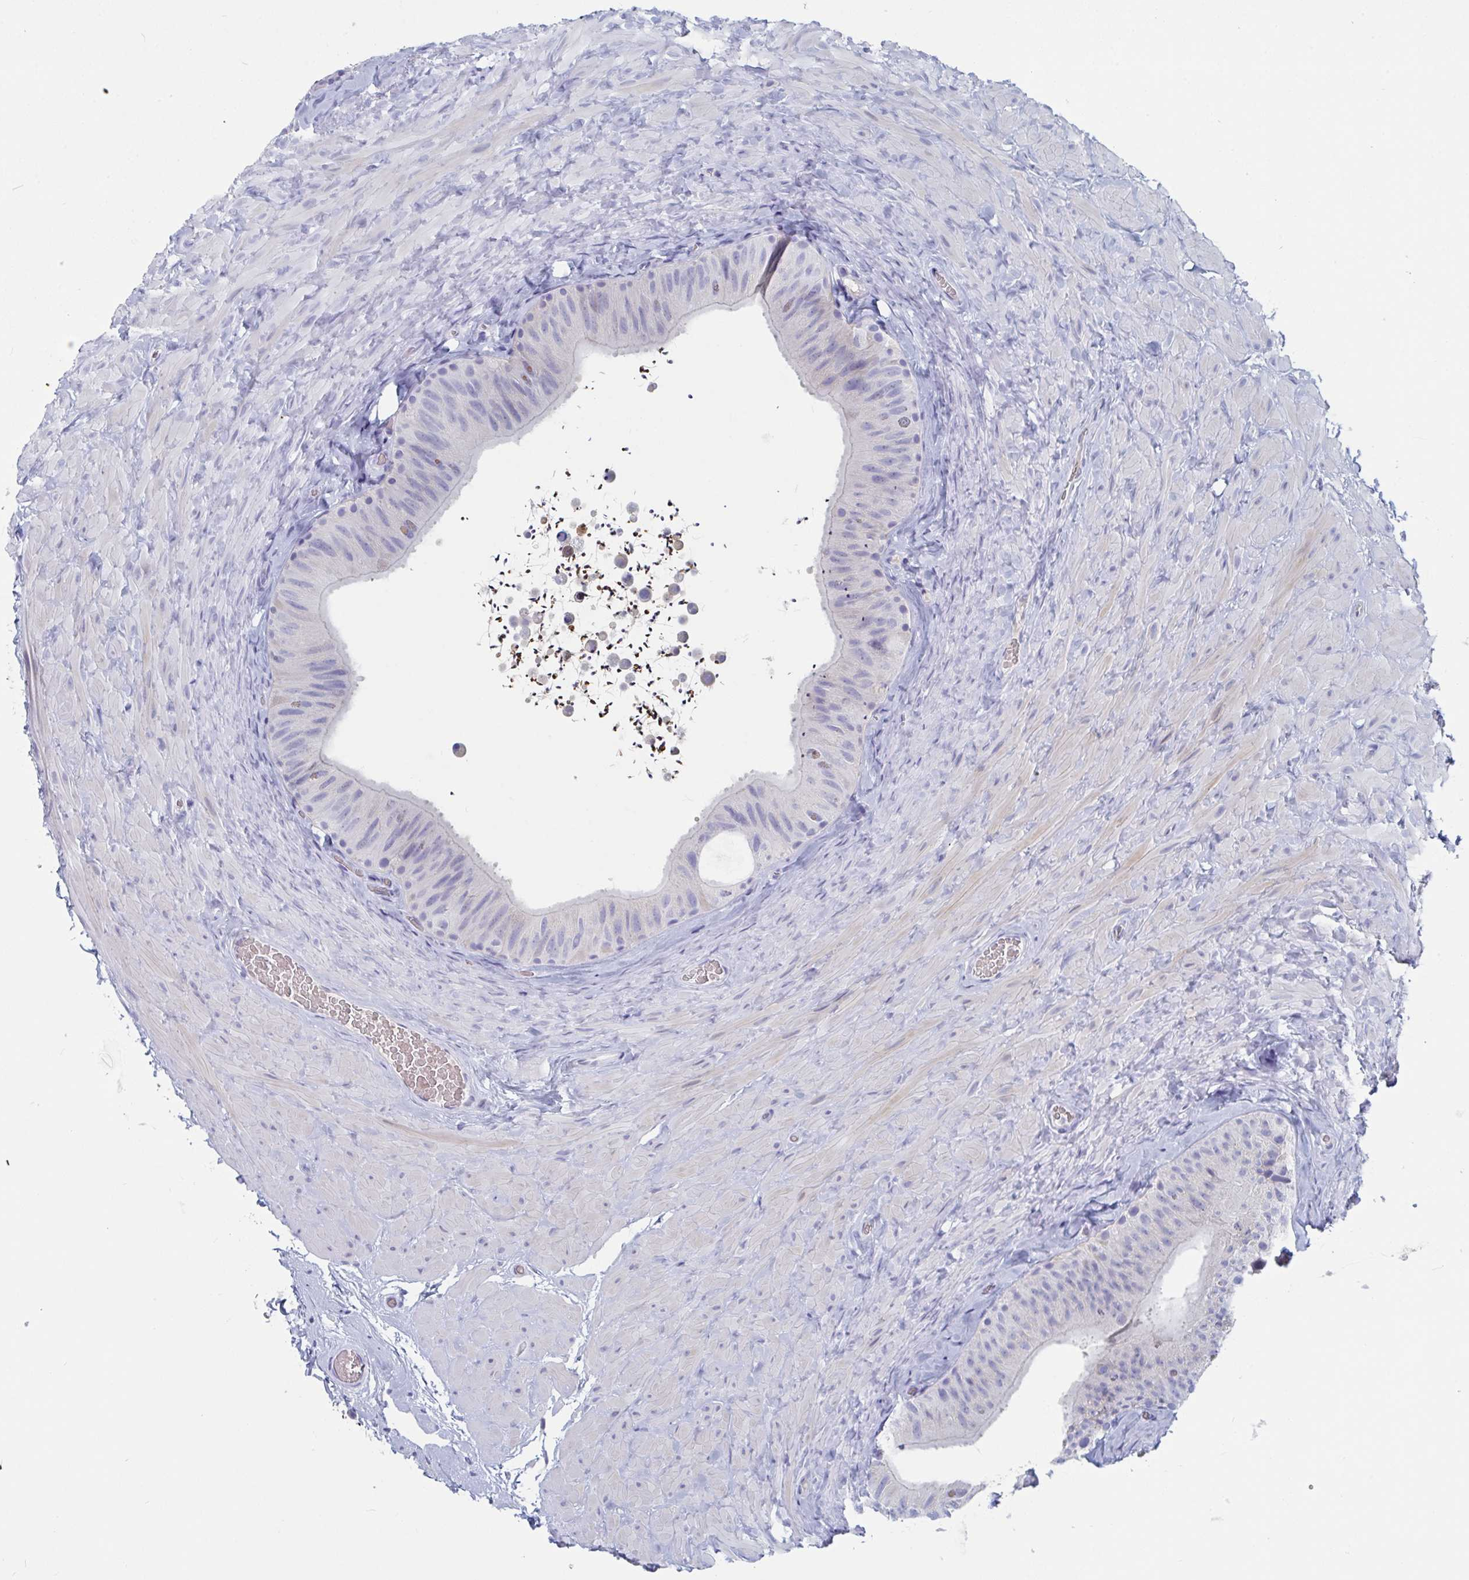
{"staining": {"intensity": "negative", "quantity": "none", "location": "none"}, "tissue": "epididymis", "cell_type": "Glandular cells", "image_type": "normal", "snomed": [{"axis": "morphology", "description": "Normal tissue, NOS"}, {"axis": "topography", "description": "Epididymis, spermatic cord, NOS"}, {"axis": "topography", "description": "Epididymis"}], "caption": "Image shows no protein staining in glandular cells of normal epididymis.", "gene": "DPEP3", "patient": {"sex": "male", "age": 31}}